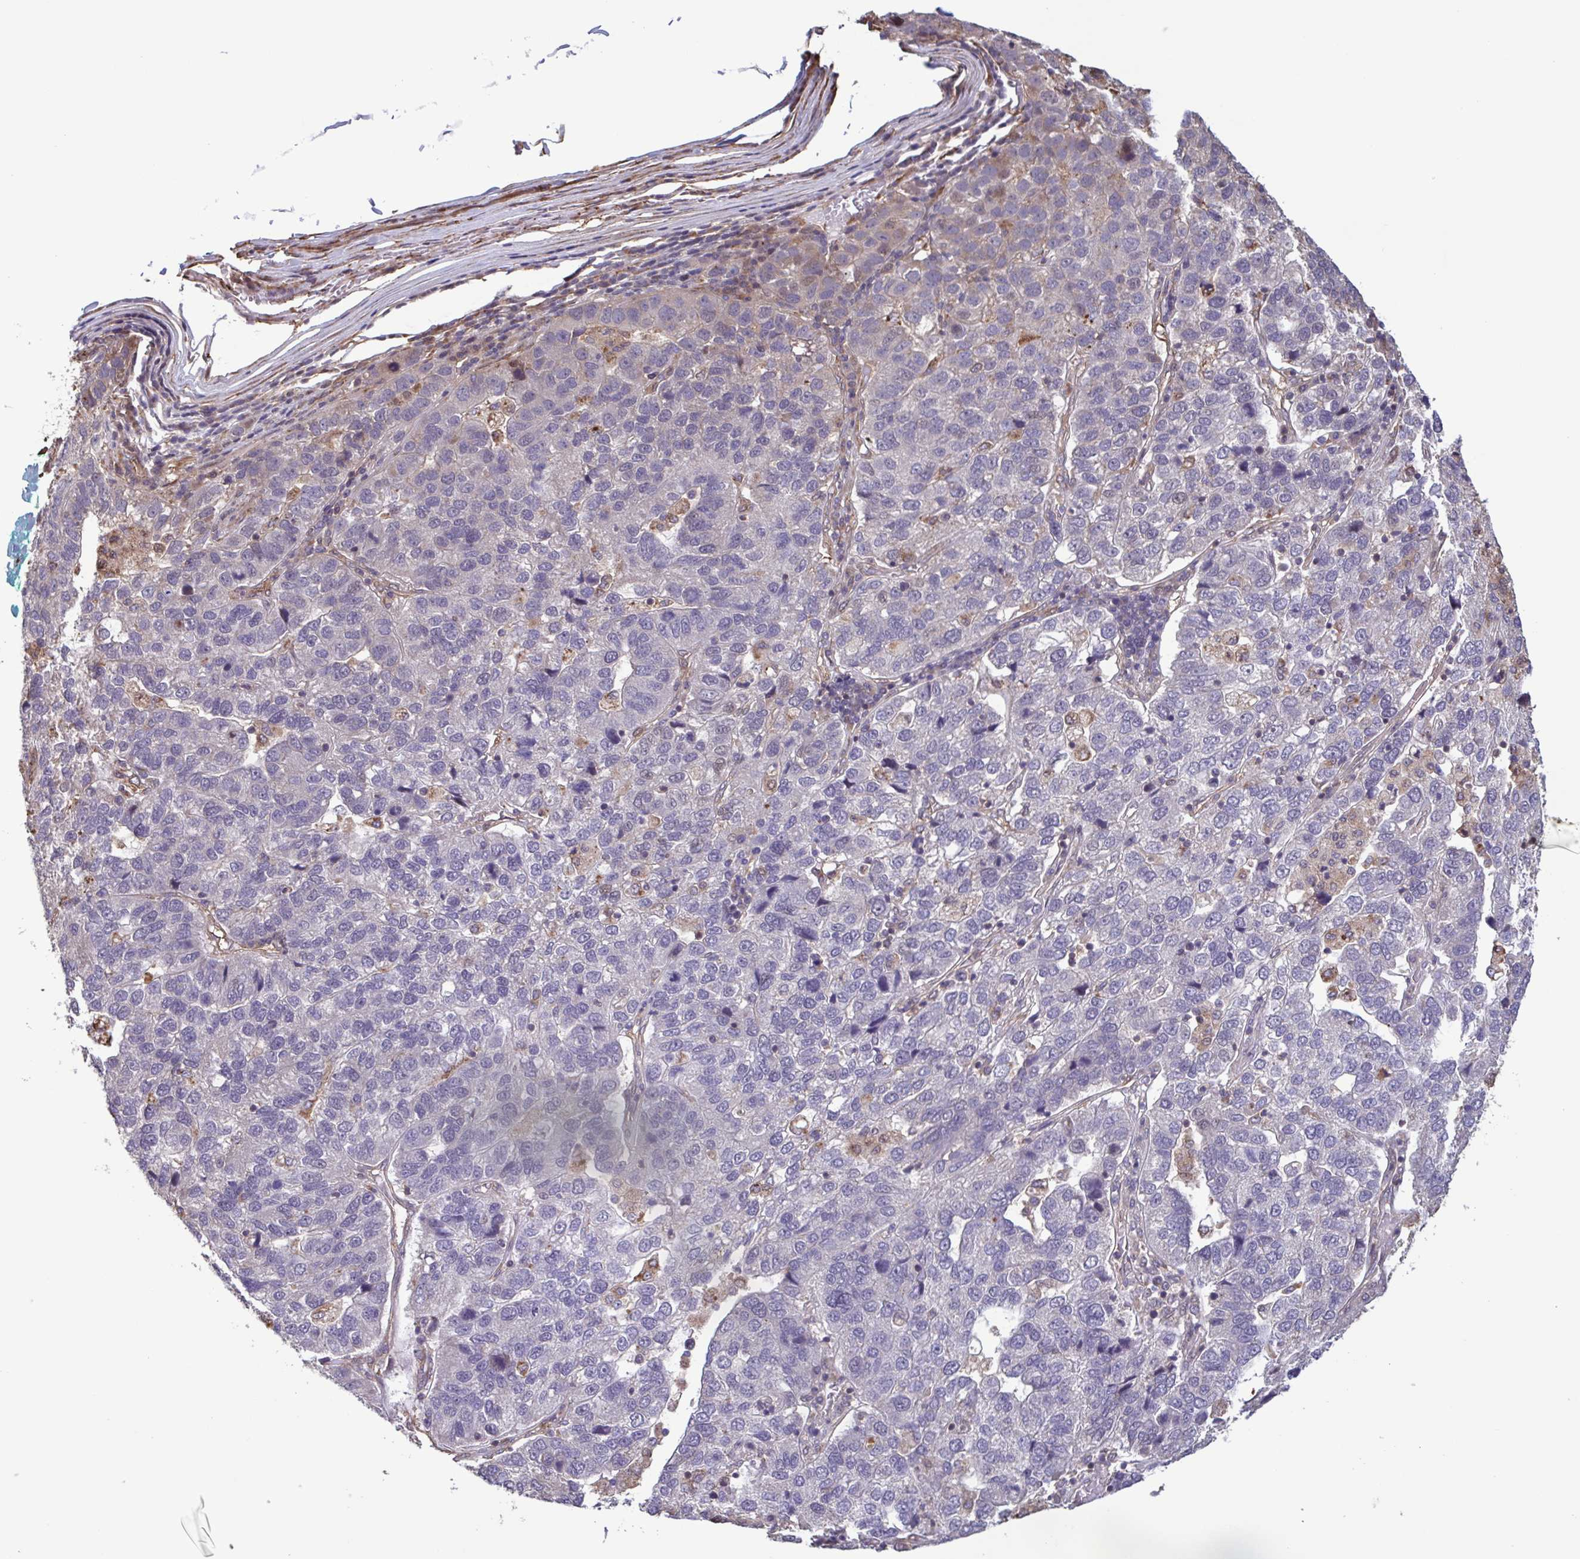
{"staining": {"intensity": "negative", "quantity": "none", "location": "none"}, "tissue": "pancreatic cancer", "cell_type": "Tumor cells", "image_type": "cancer", "snomed": [{"axis": "morphology", "description": "Adenocarcinoma, NOS"}, {"axis": "topography", "description": "Pancreas"}], "caption": "There is no significant expression in tumor cells of pancreatic cancer (adenocarcinoma). (Immunohistochemistry, brightfield microscopy, high magnification).", "gene": "ZNF200", "patient": {"sex": "female", "age": 61}}